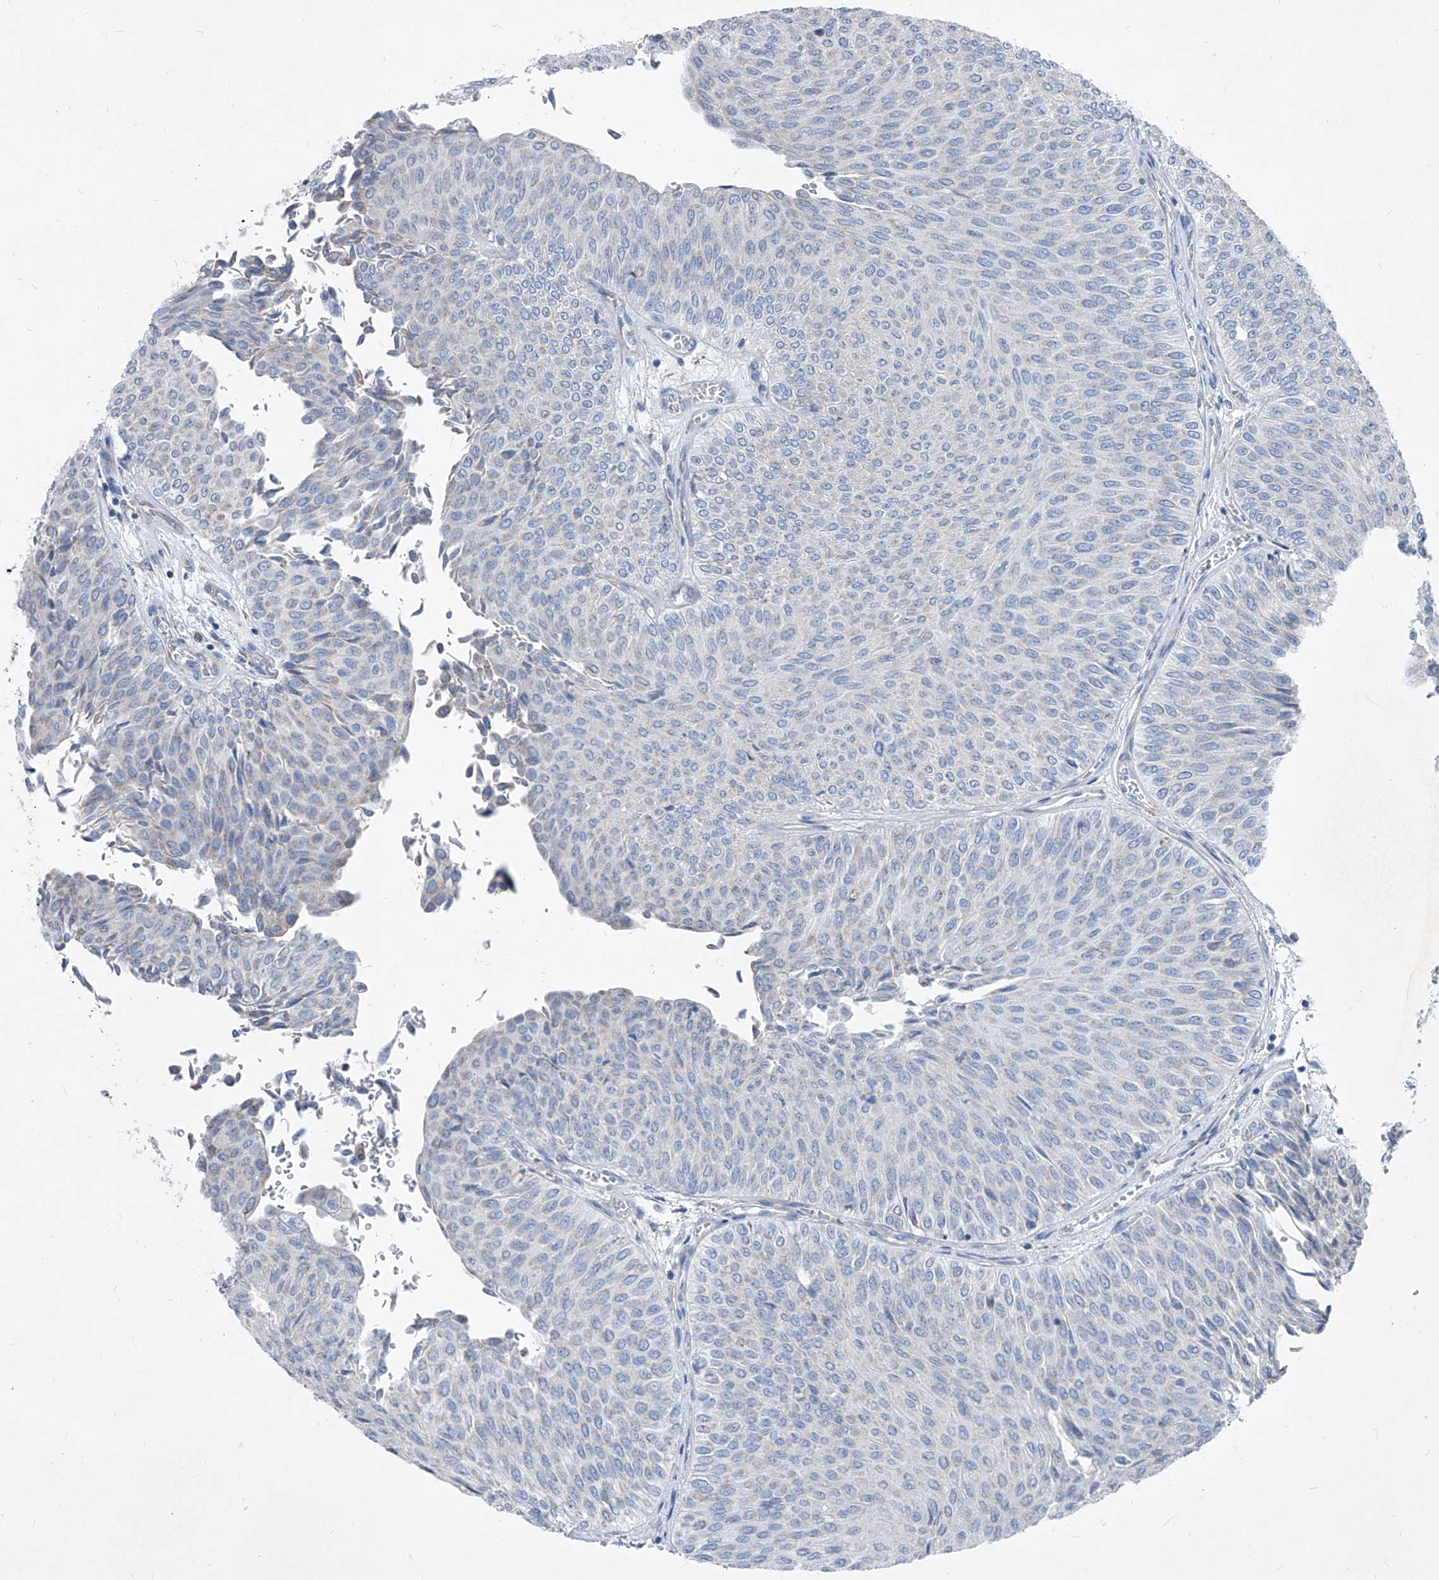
{"staining": {"intensity": "negative", "quantity": "none", "location": "none"}, "tissue": "urothelial cancer", "cell_type": "Tumor cells", "image_type": "cancer", "snomed": [{"axis": "morphology", "description": "Urothelial carcinoma, Low grade"}, {"axis": "topography", "description": "Urinary bladder"}], "caption": "Tumor cells are negative for protein expression in human urothelial cancer. (Brightfield microscopy of DAB IHC at high magnification).", "gene": "AGPS", "patient": {"sex": "male", "age": 78}}